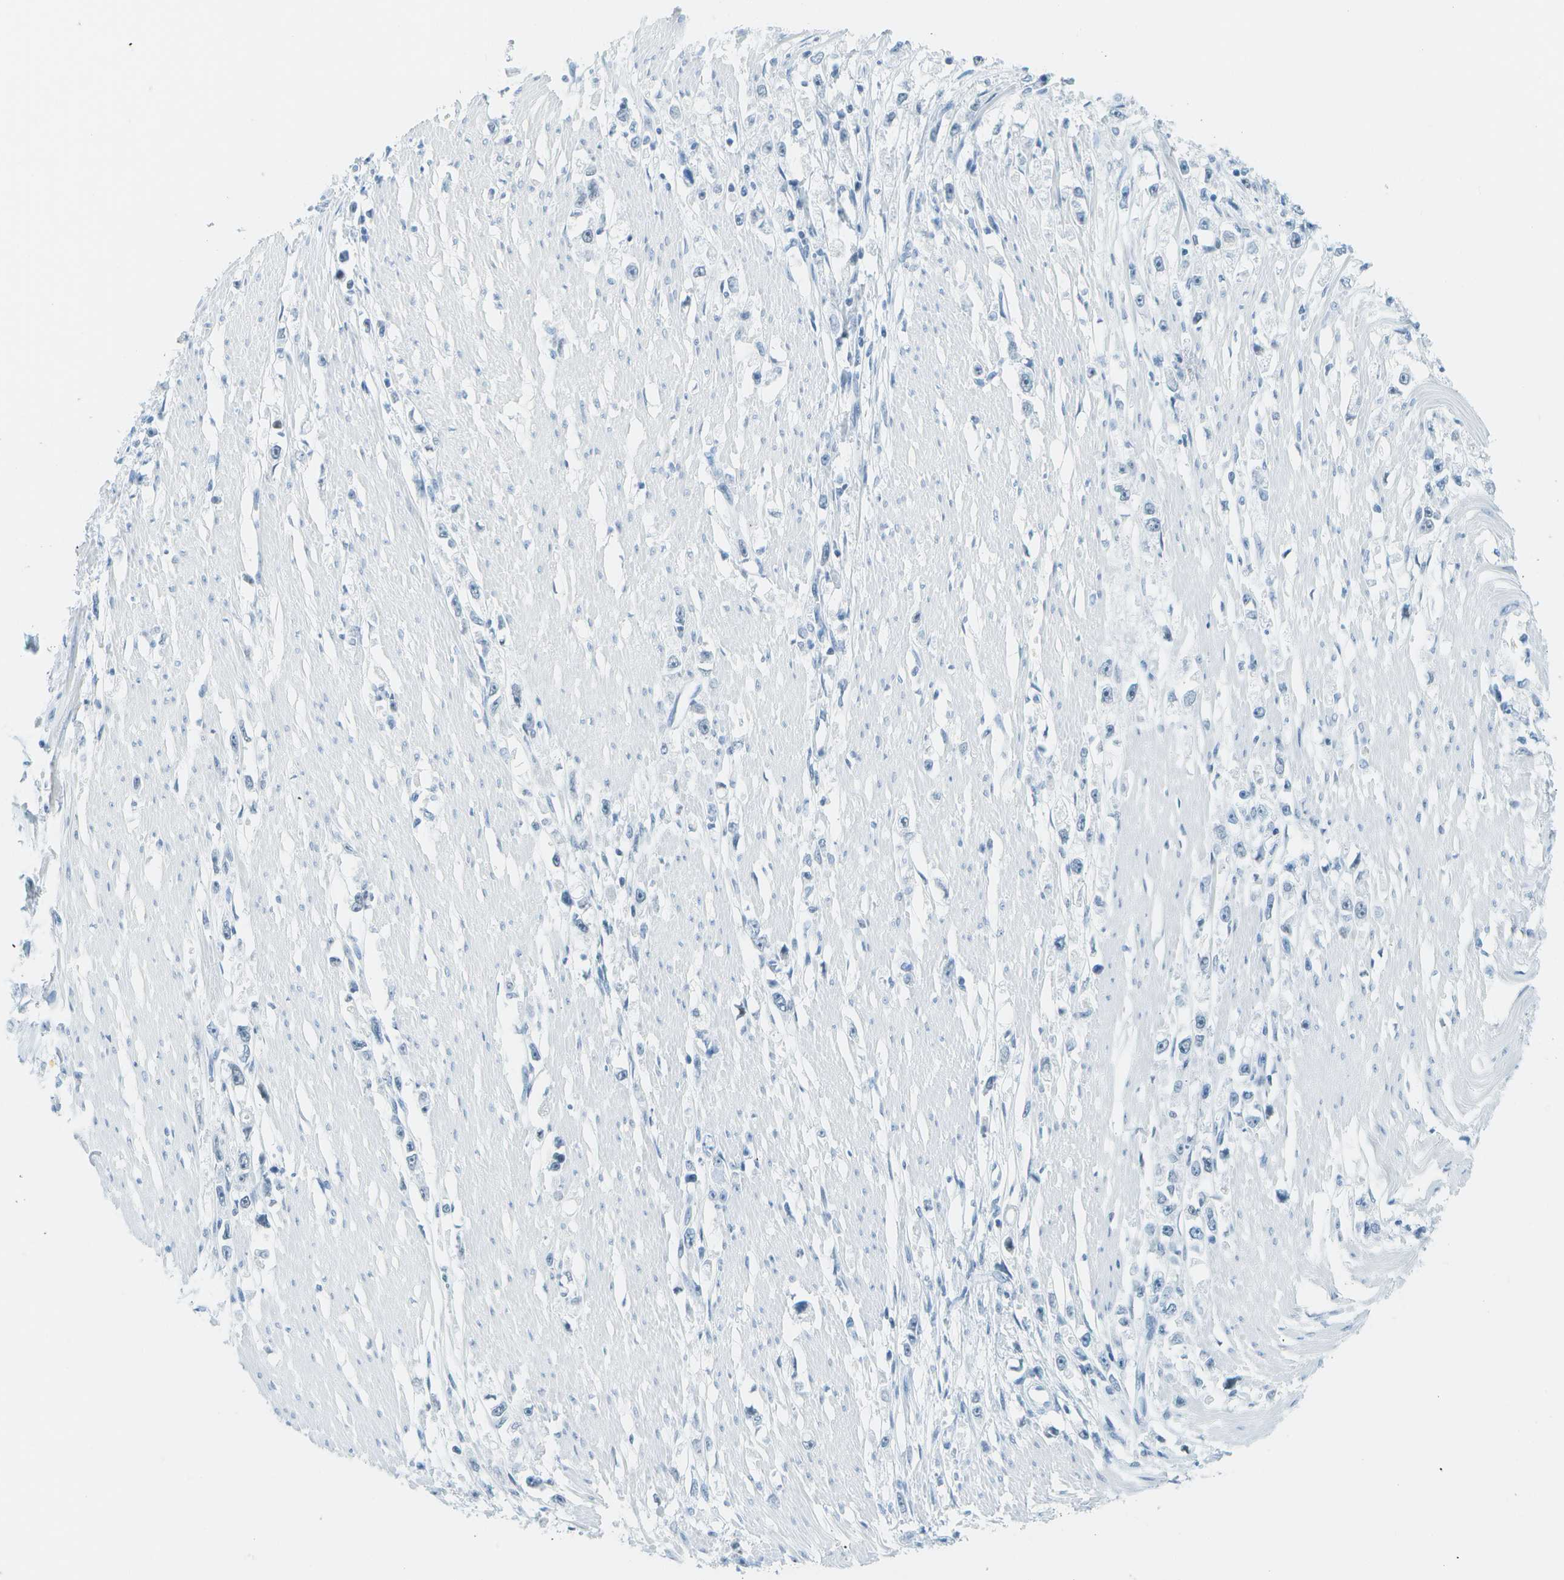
{"staining": {"intensity": "negative", "quantity": "none", "location": "none"}, "tissue": "stomach cancer", "cell_type": "Tumor cells", "image_type": "cancer", "snomed": [{"axis": "morphology", "description": "Adenocarcinoma, NOS"}, {"axis": "topography", "description": "Stomach"}], "caption": "Stomach cancer was stained to show a protein in brown. There is no significant expression in tumor cells.", "gene": "NEK11", "patient": {"sex": "female", "age": 59}}